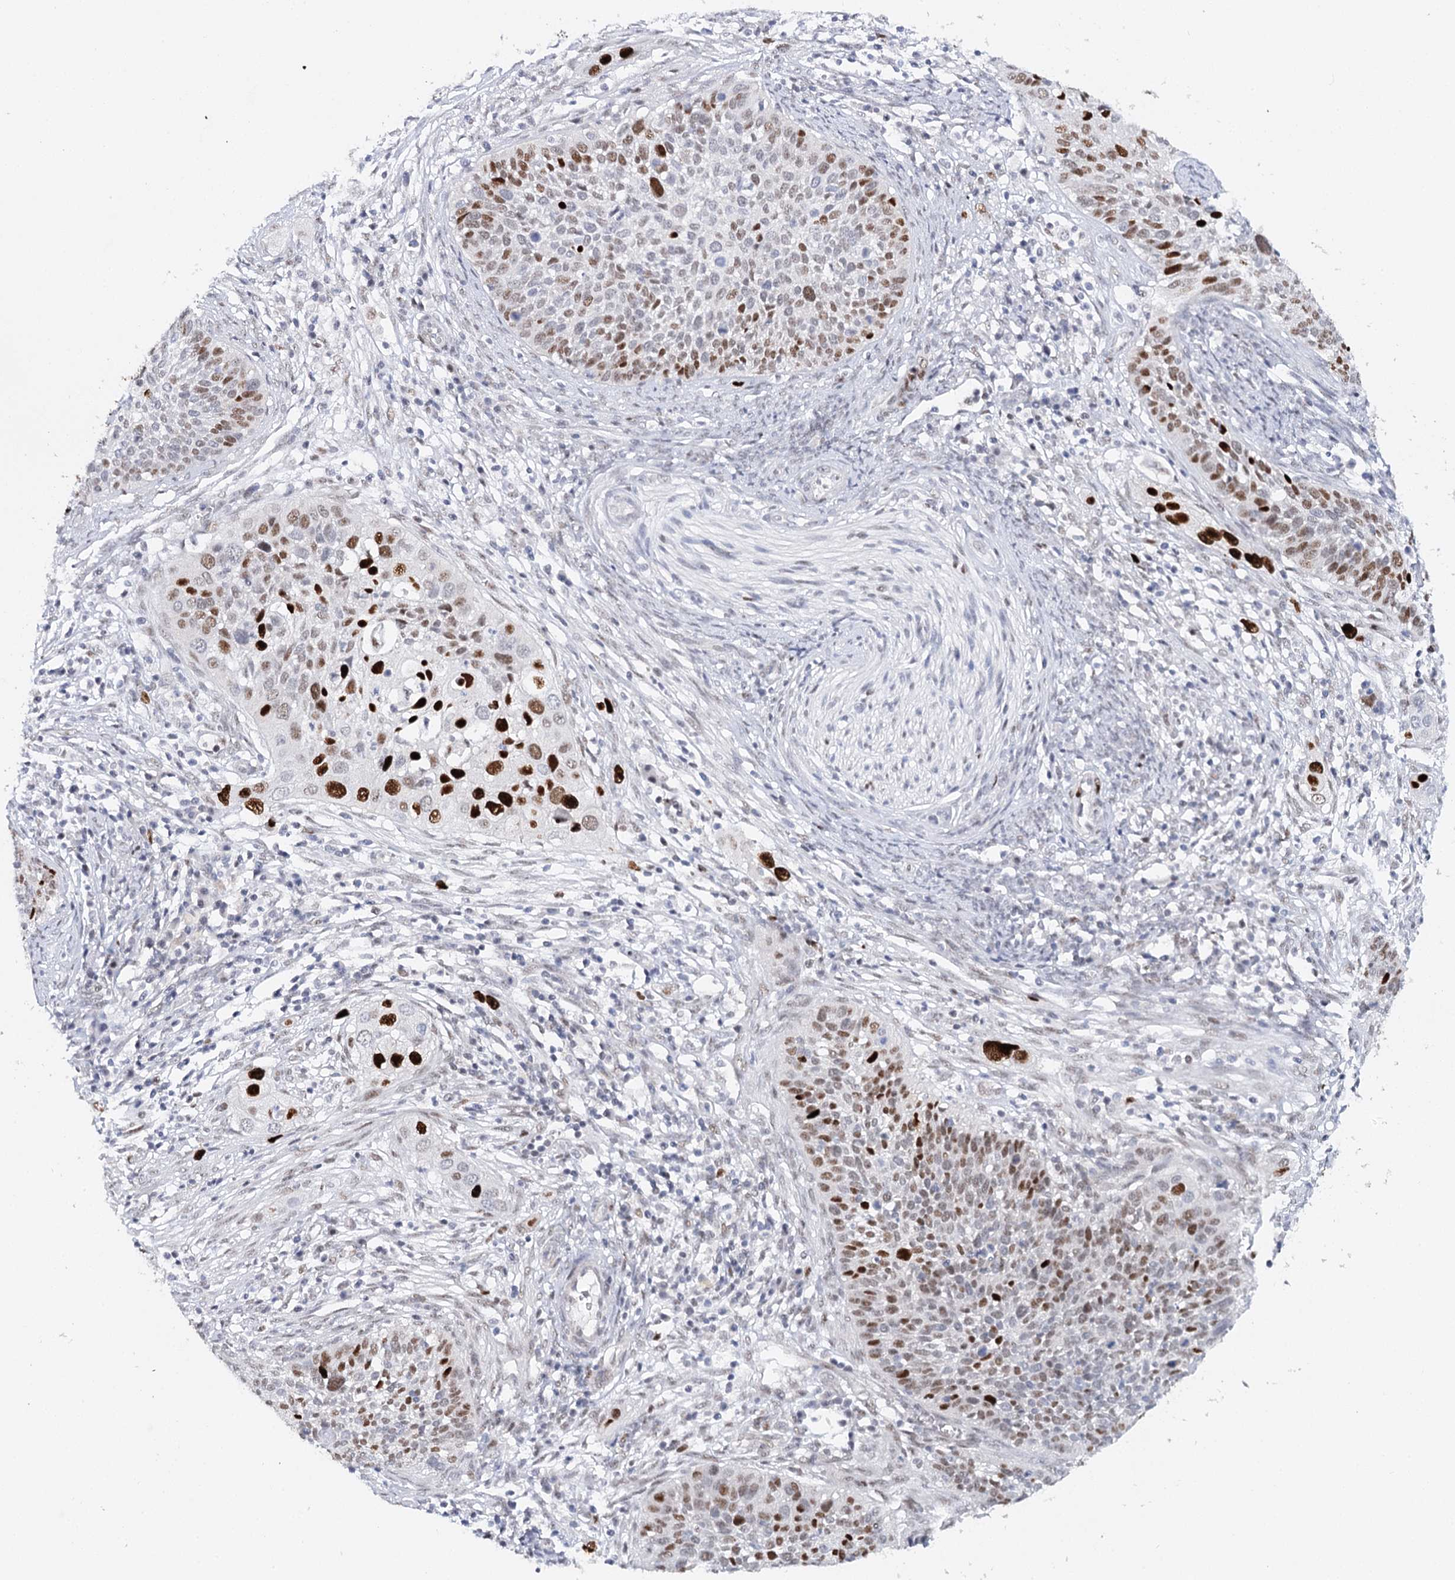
{"staining": {"intensity": "strong", "quantity": "25%-75%", "location": "nuclear"}, "tissue": "cervical cancer", "cell_type": "Tumor cells", "image_type": "cancer", "snomed": [{"axis": "morphology", "description": "Squamous cell carcinoma, NOS"}, {"axis": "topography", "description": "Cervix"}], "caption": "Immunohistochemical staining of squamous cell carcinoma (cervical) demonstrates high levels of strong nuclear expression in about 25%-75% of tumor cells.", "gene": "TP53", "patient": {"sex": "female", "age": 34}}